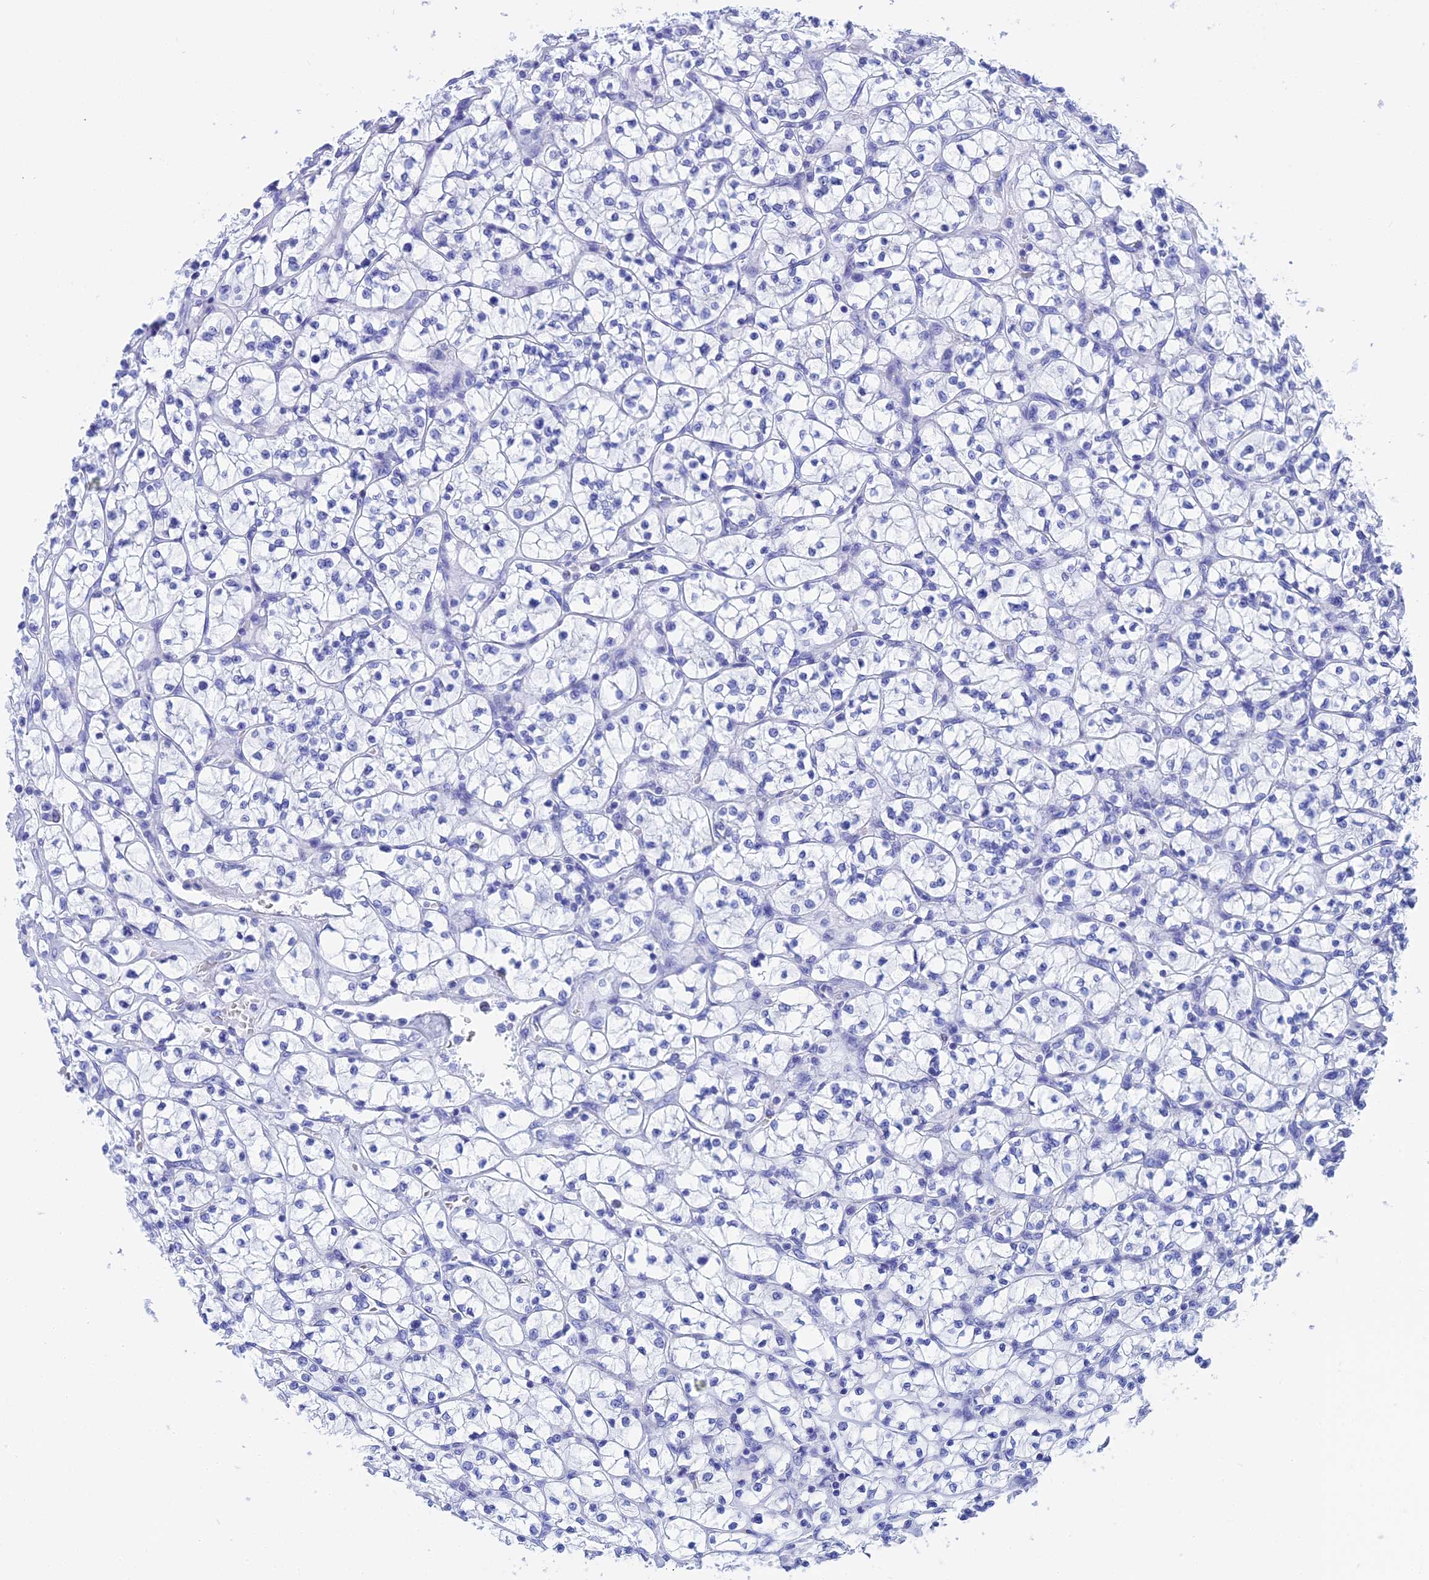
{"staining": {"intensity": "negative", "quantity": "none", "location": "none"}, "tissue": "renal cancer", "cell_type": "Tumor cells", "image_type": "cancer", "snomed": [{"axis": "morphology", "description": "Adenocarcinoma, NOS"}, {"axis": "topography", "description": "Kidney"}], "caption": "Micrograph shows no protein expression in tumor cells of renal cancer (adenocarcinoma) tissue. The staining was performed using DAB to visualize the protein expression in brown, while the nuclei were stained in blue with hematoxylin (Magnification: 20x).", "gene": "TEX101", "patient": {"sex": "female", "age": 64}}